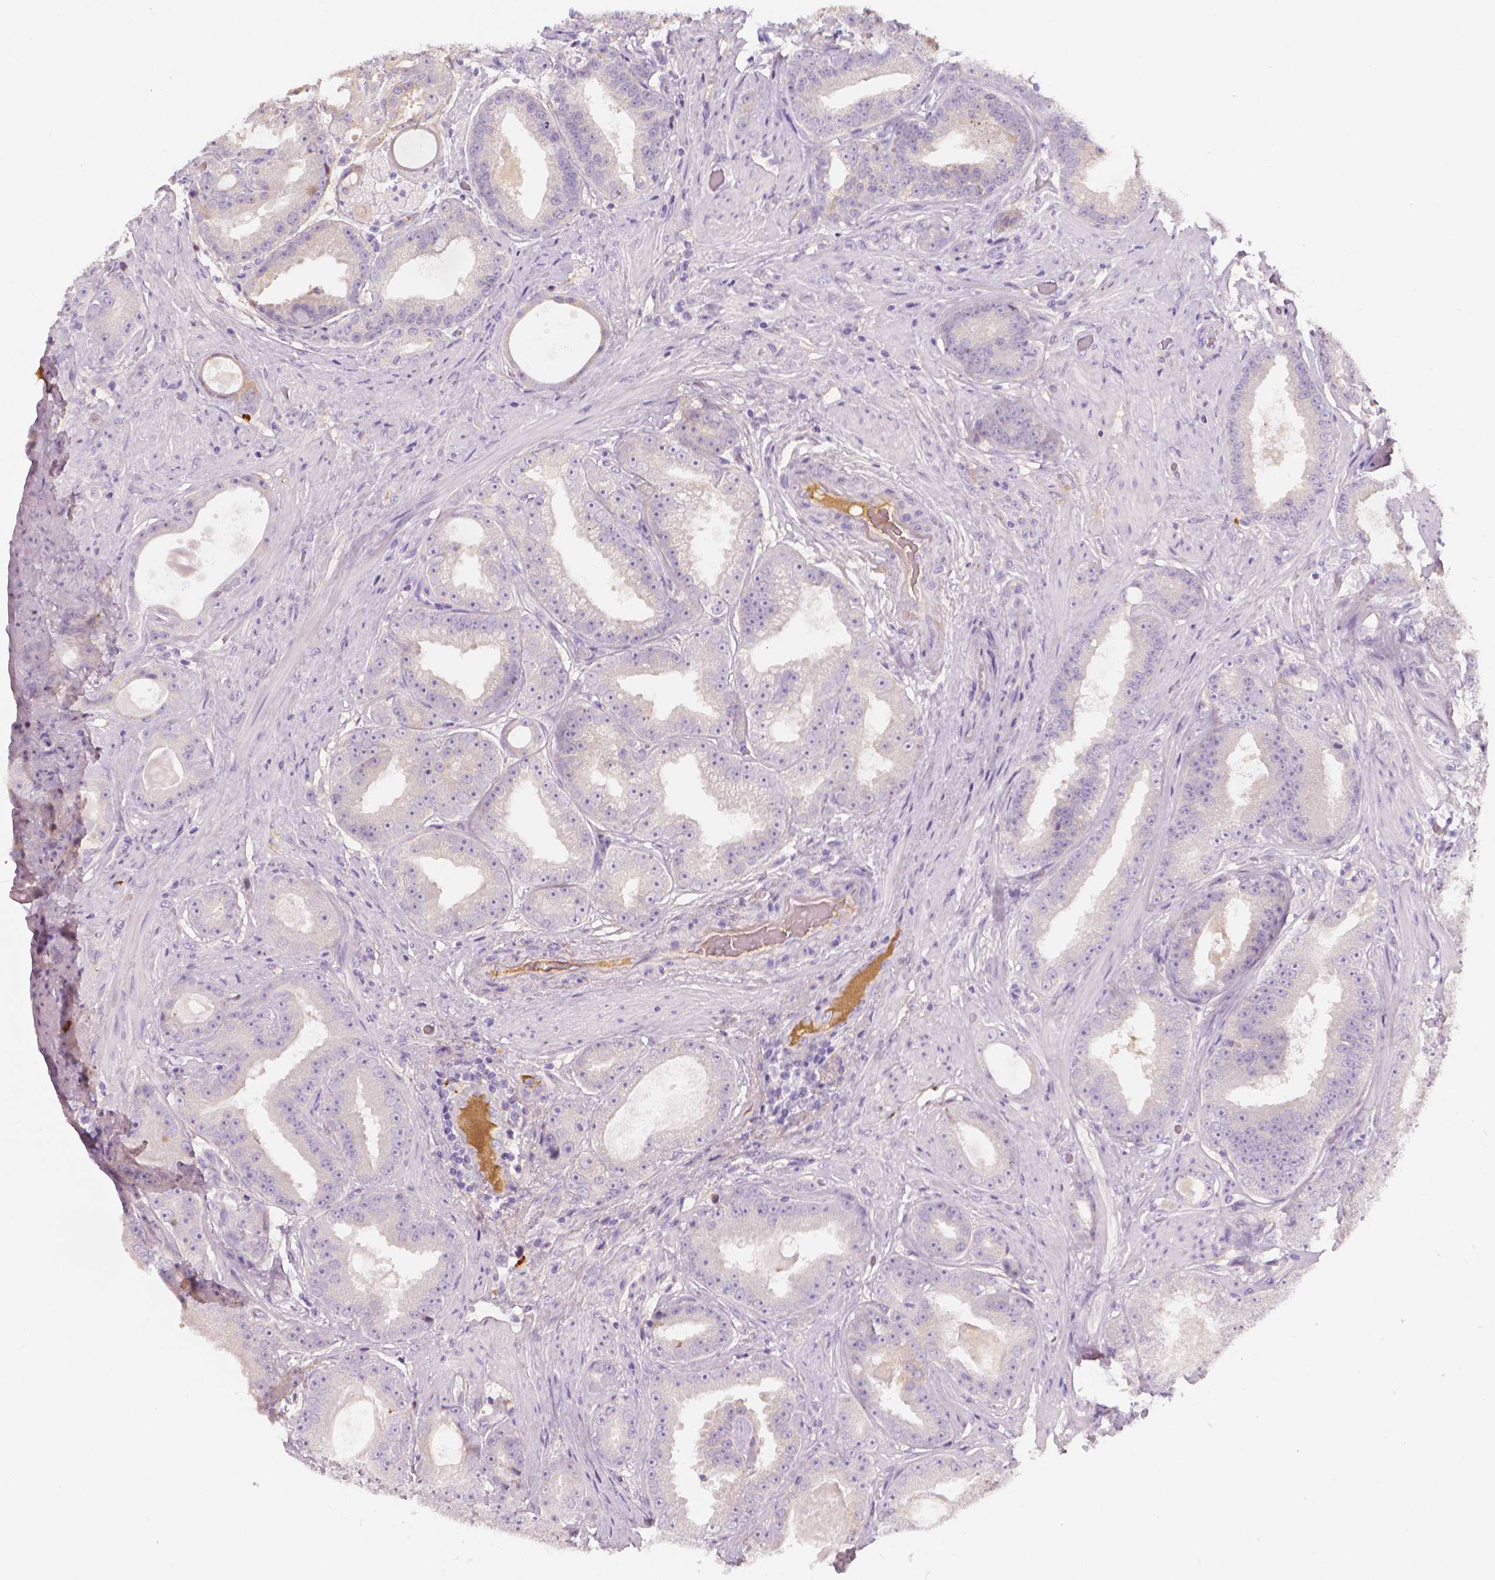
{"staining": {"intensity": "negative", "quantity": "none", "location": "none"}, "tissue": "prostate cancer", "cell_type": "Tumor cells", "image_type": "cancer", "snomed": [{"axis": "morphology", "description": "Adenocarcinoma, Low grade"}, {"axis": "topography", "description": "Prostate"}], "caption": "The immunohistochemistry (IHC) micrograph has no significant expression in tumor cells of prostate cancer (adenocarcinoma (low-grade)) tissue.", "gene": "APOA4", "patient": {"sex": "male", "age": 60}}